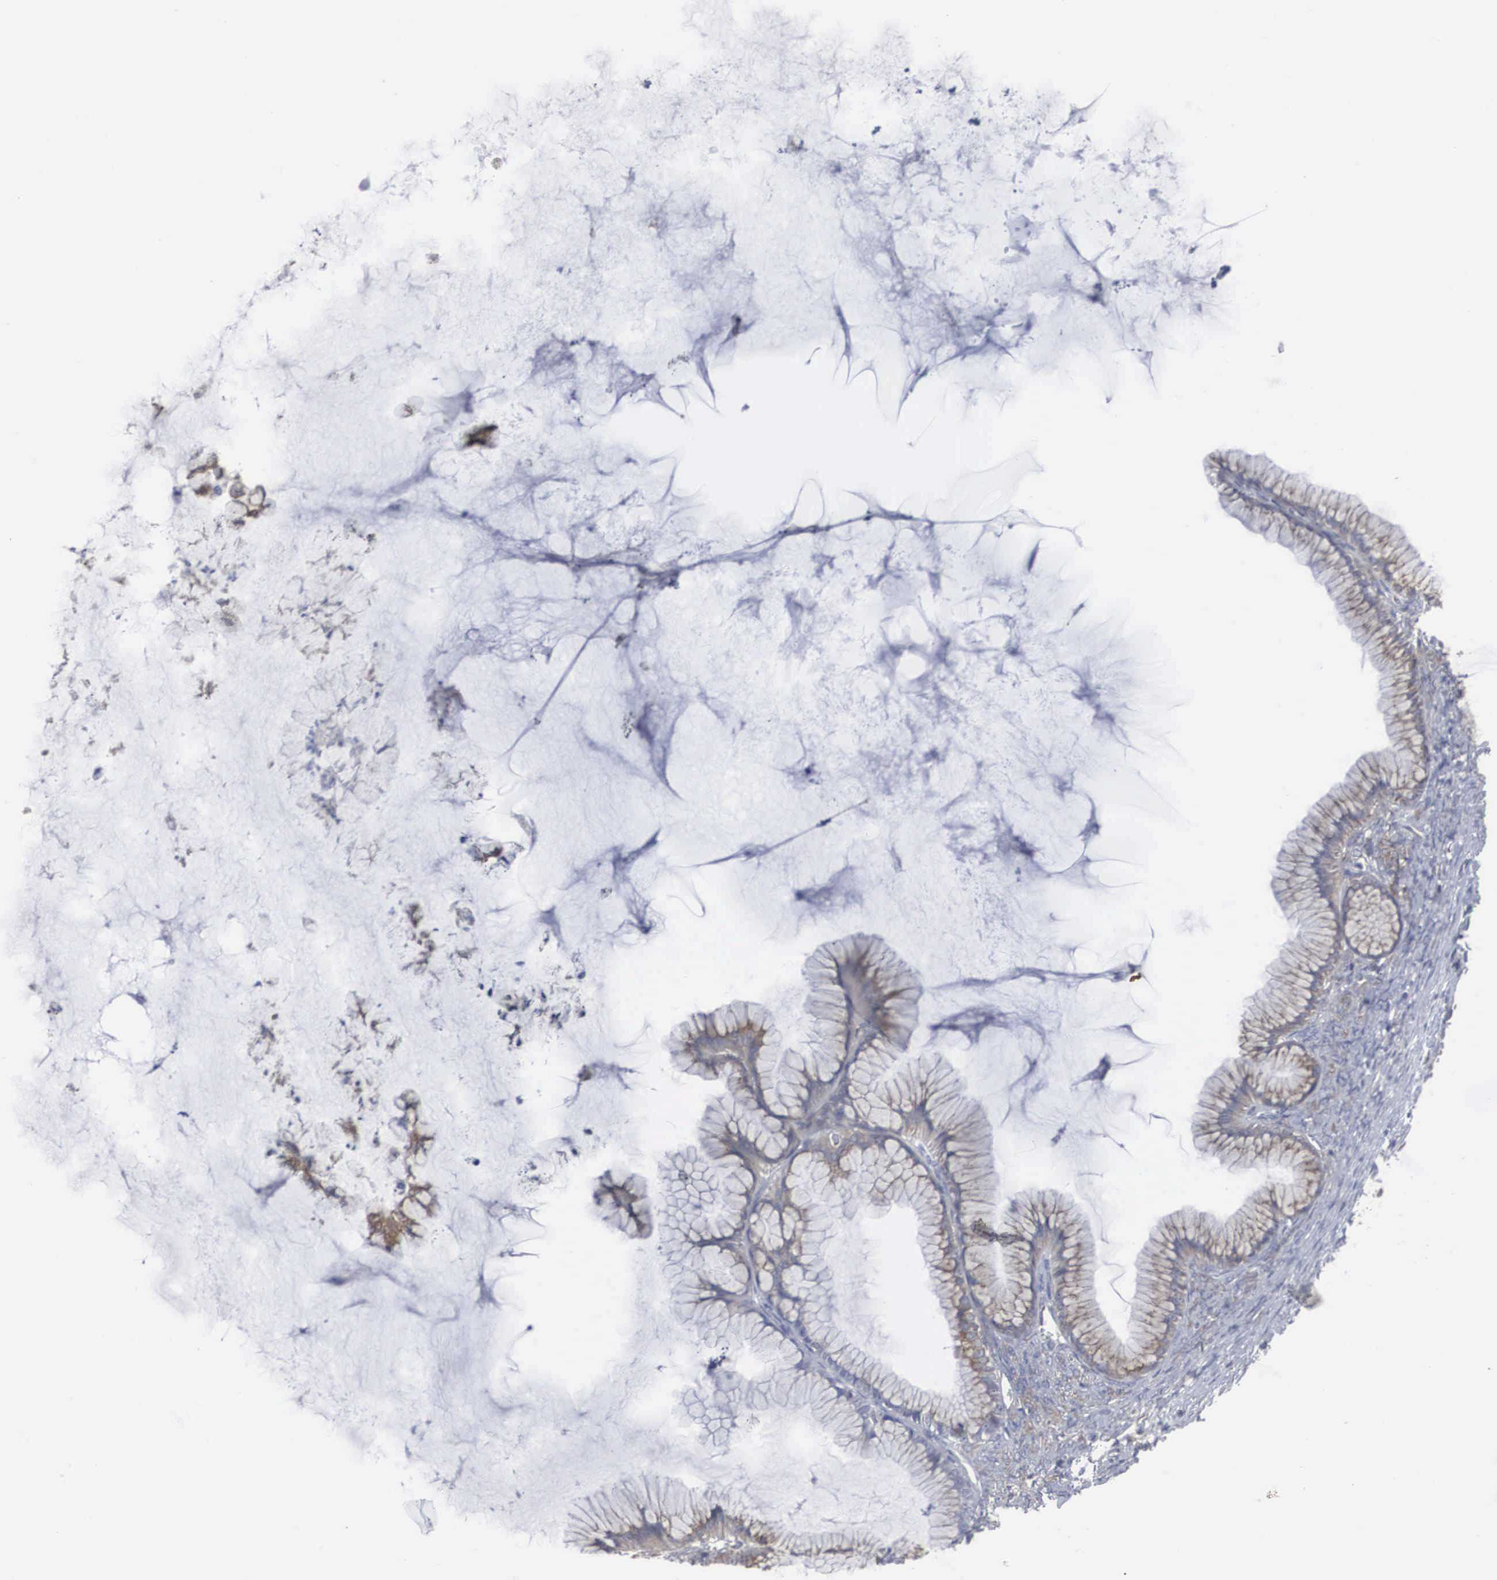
{"staining": {"intensity": "weak", "quantity": "25%-75%", "location": "cytoplasmic/membranous"}, "tissue": "ovarian cancer", "cell_type": "Tumor cells", "image_type": "cancer", "snomed": [{"axis": "morphology", "description": "Cystadenocarcinoma, mucinous, NOS"}, {"axis": "topography", "description": "Ovary"}], "caption": "A brown stain shows weak cytoplasmic/membranous positivity of a protein in human ovarian mucinous cystadenocarcinoma tumor cells.", "gene": "MIA2", "patient": {"sex": "female", "age": 41}}